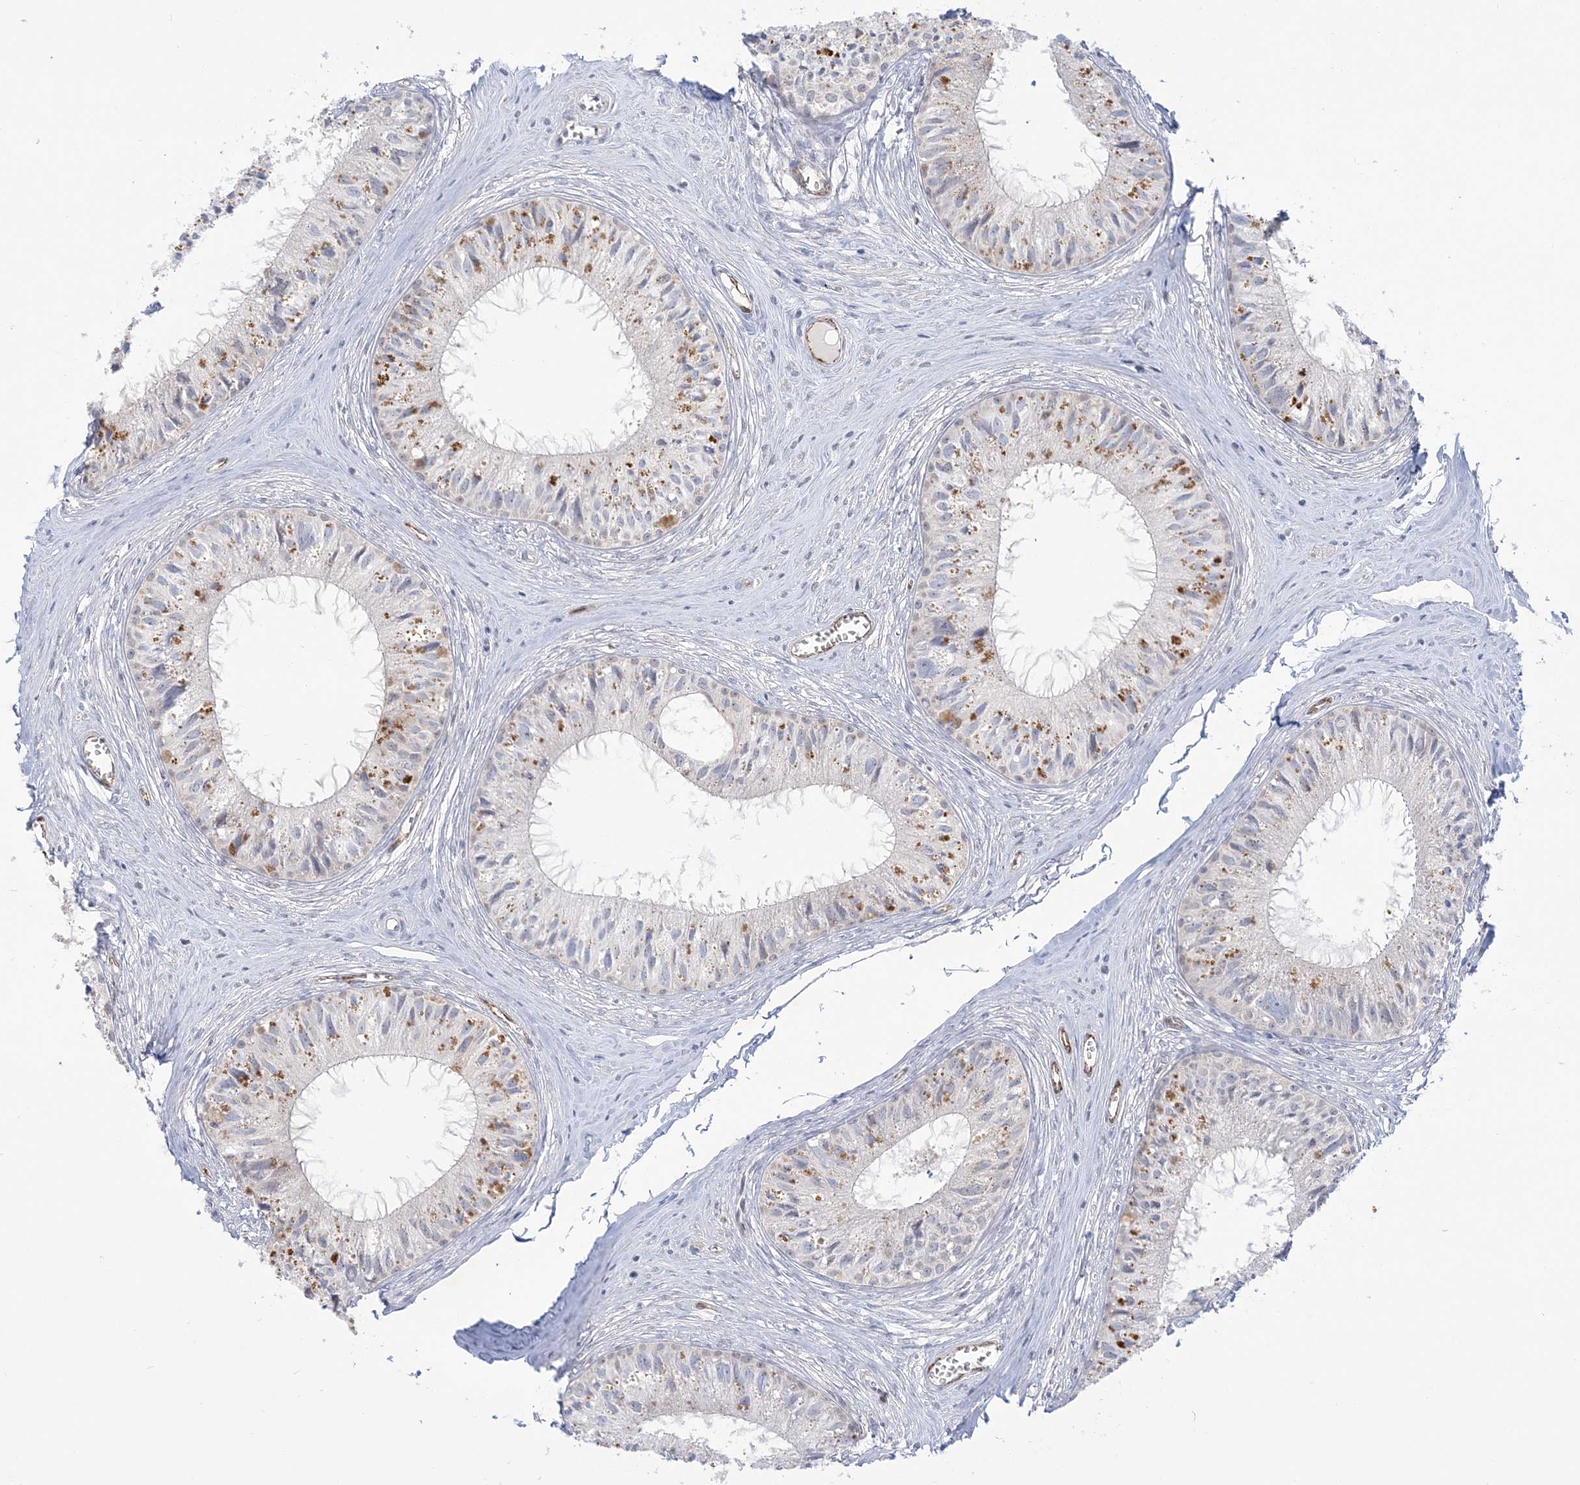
{"staining": {"intensity": "weak", "quantity": "25%-75%", "location": "cytoplasmic/membranous"}, "tissue": "epididymis", "cell_type": "Glandular cells", "image_type": "normal", "snomed": [{"axis": "morphology", "description": "Normal tissue, NOS"}, {"axis": "topography", "description": "Epididymis"}], "caption": "Glandular cells demonstrate weak cytoplasmic/membranous expression in approximately 25%-75% of cells in unremarkable epididymis.", "gene": "INPP1", "patient": {"sex": "male", "age": 36}}